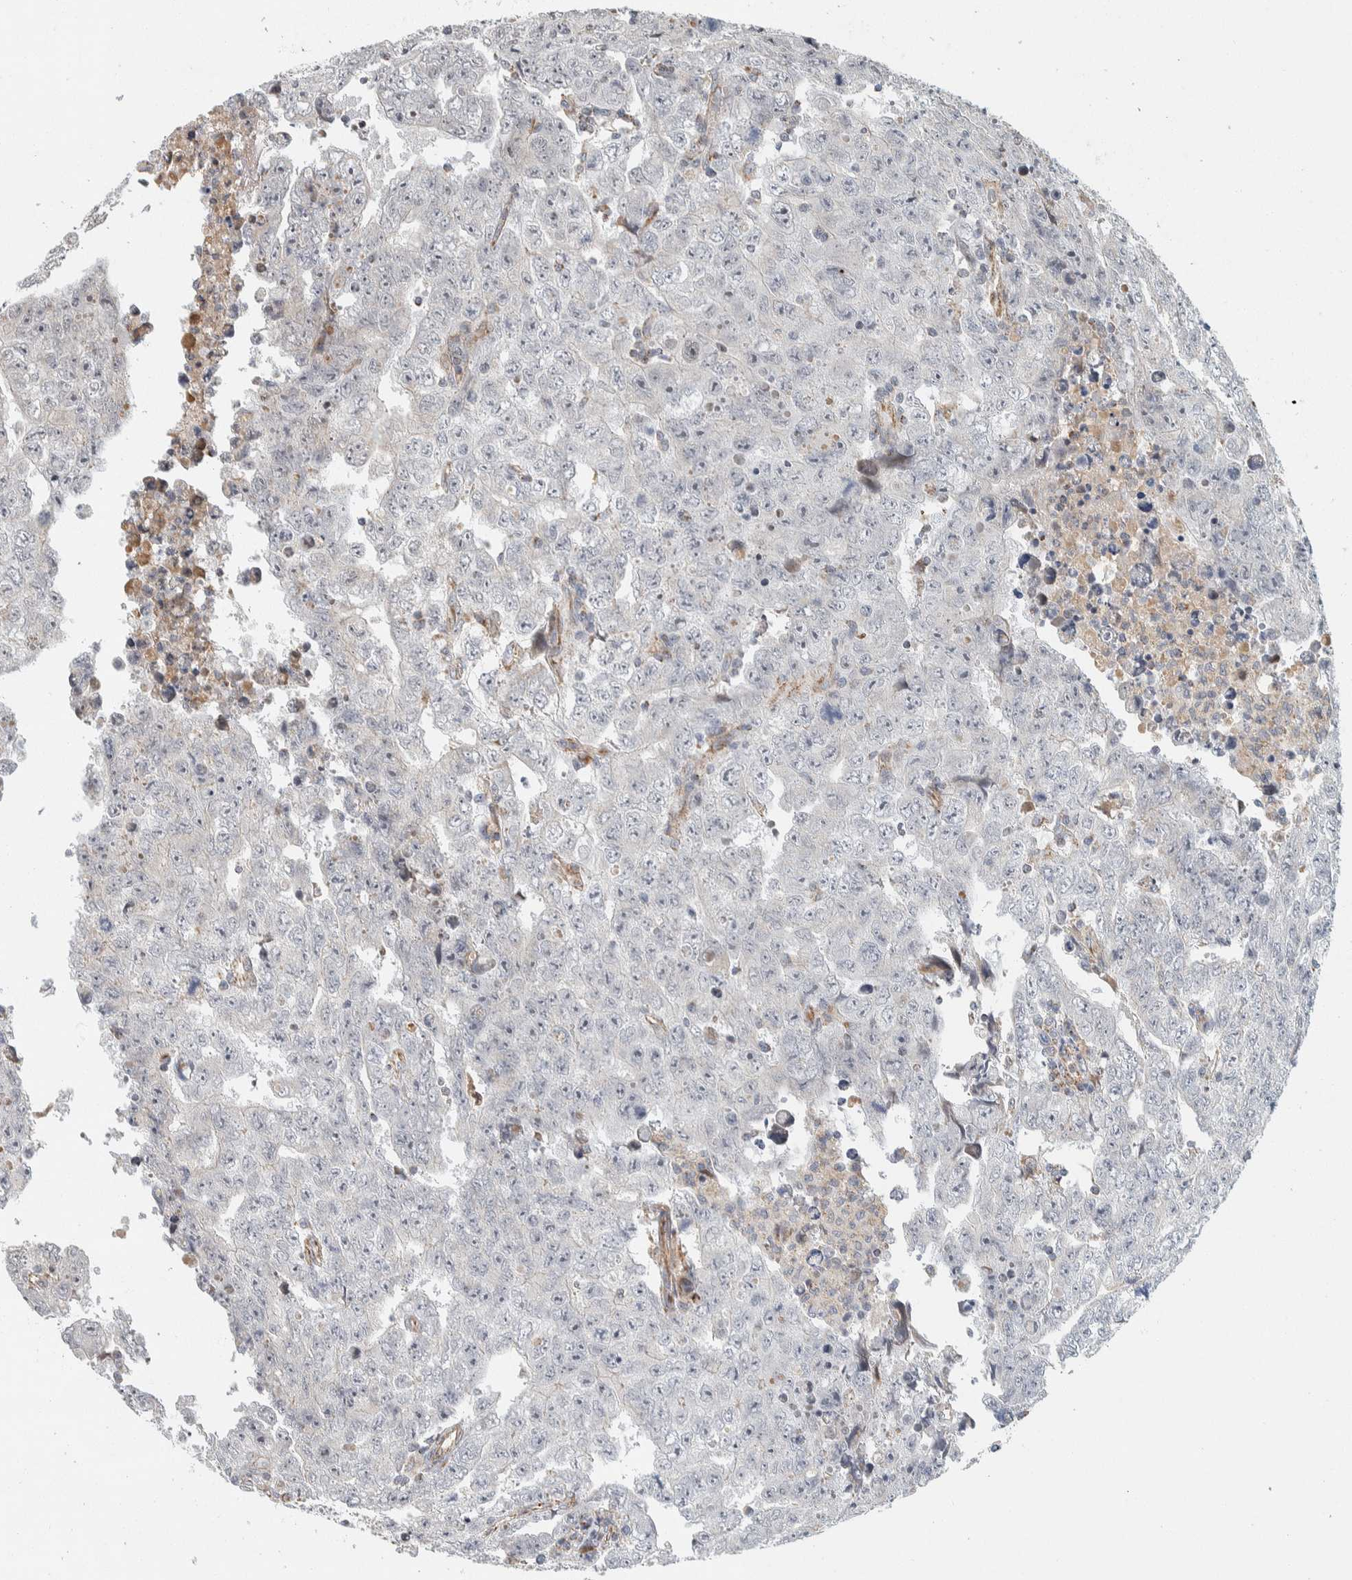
{"staining": {"intensity": "negative", "quantity": "none", "location": "none"}, "tissue": "testis cancer", "cell_type": "Tumor cells", "image_type": "cancer", "snomed": [{"axis": "morphology", "description": "Carcinoma, Embryonal, NOS"}, {"axis": "topography", "description": "Testis"}], "caption": "Image shows no significant protein expression in tumor cells of embryonal carcinoma (testis).", "gene": "AFP", "patient": {"sex": "male", "age": 28}}